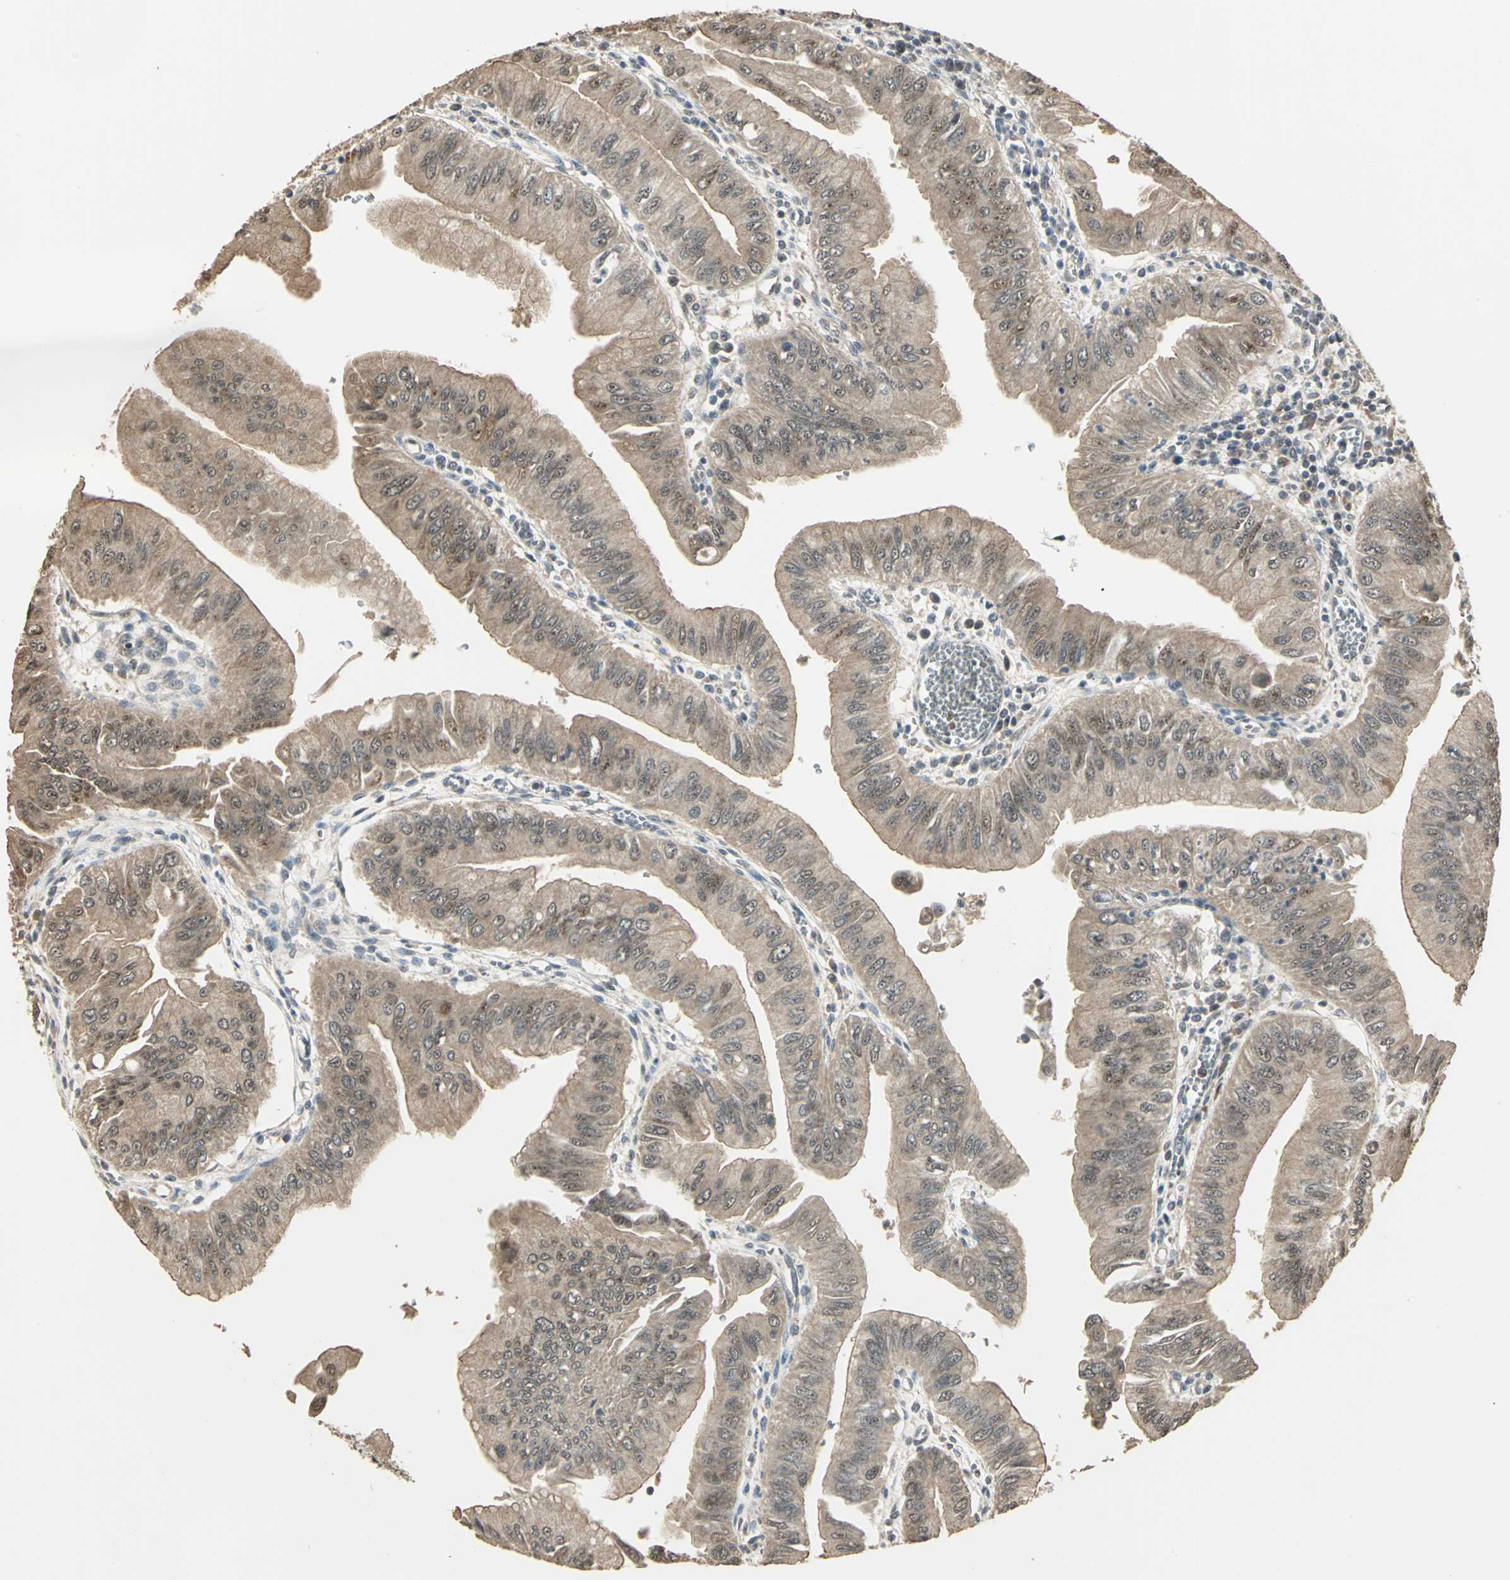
{"staining": {"intensity": "moderate", "quantity": ">75%", "location": "cytoplasmic/membranous"}, "tissue": "pancreatic cancer", "cell_type": "Tumor cells", "image_type": "cancer", "snomed": [{"axis": "morphology", "description": "Normal tissue, NOS"}, {"axis": "topography", "description": "Lymph node"}], "caption": "About >75% of tumor cells in human pancreatic cancer show moderate cytoplasmic/membranous protein expression as visualized by brown immunohistochemical staining.", "gene": "UCHL5", "patient": {"sex": "male", "age": 50}}